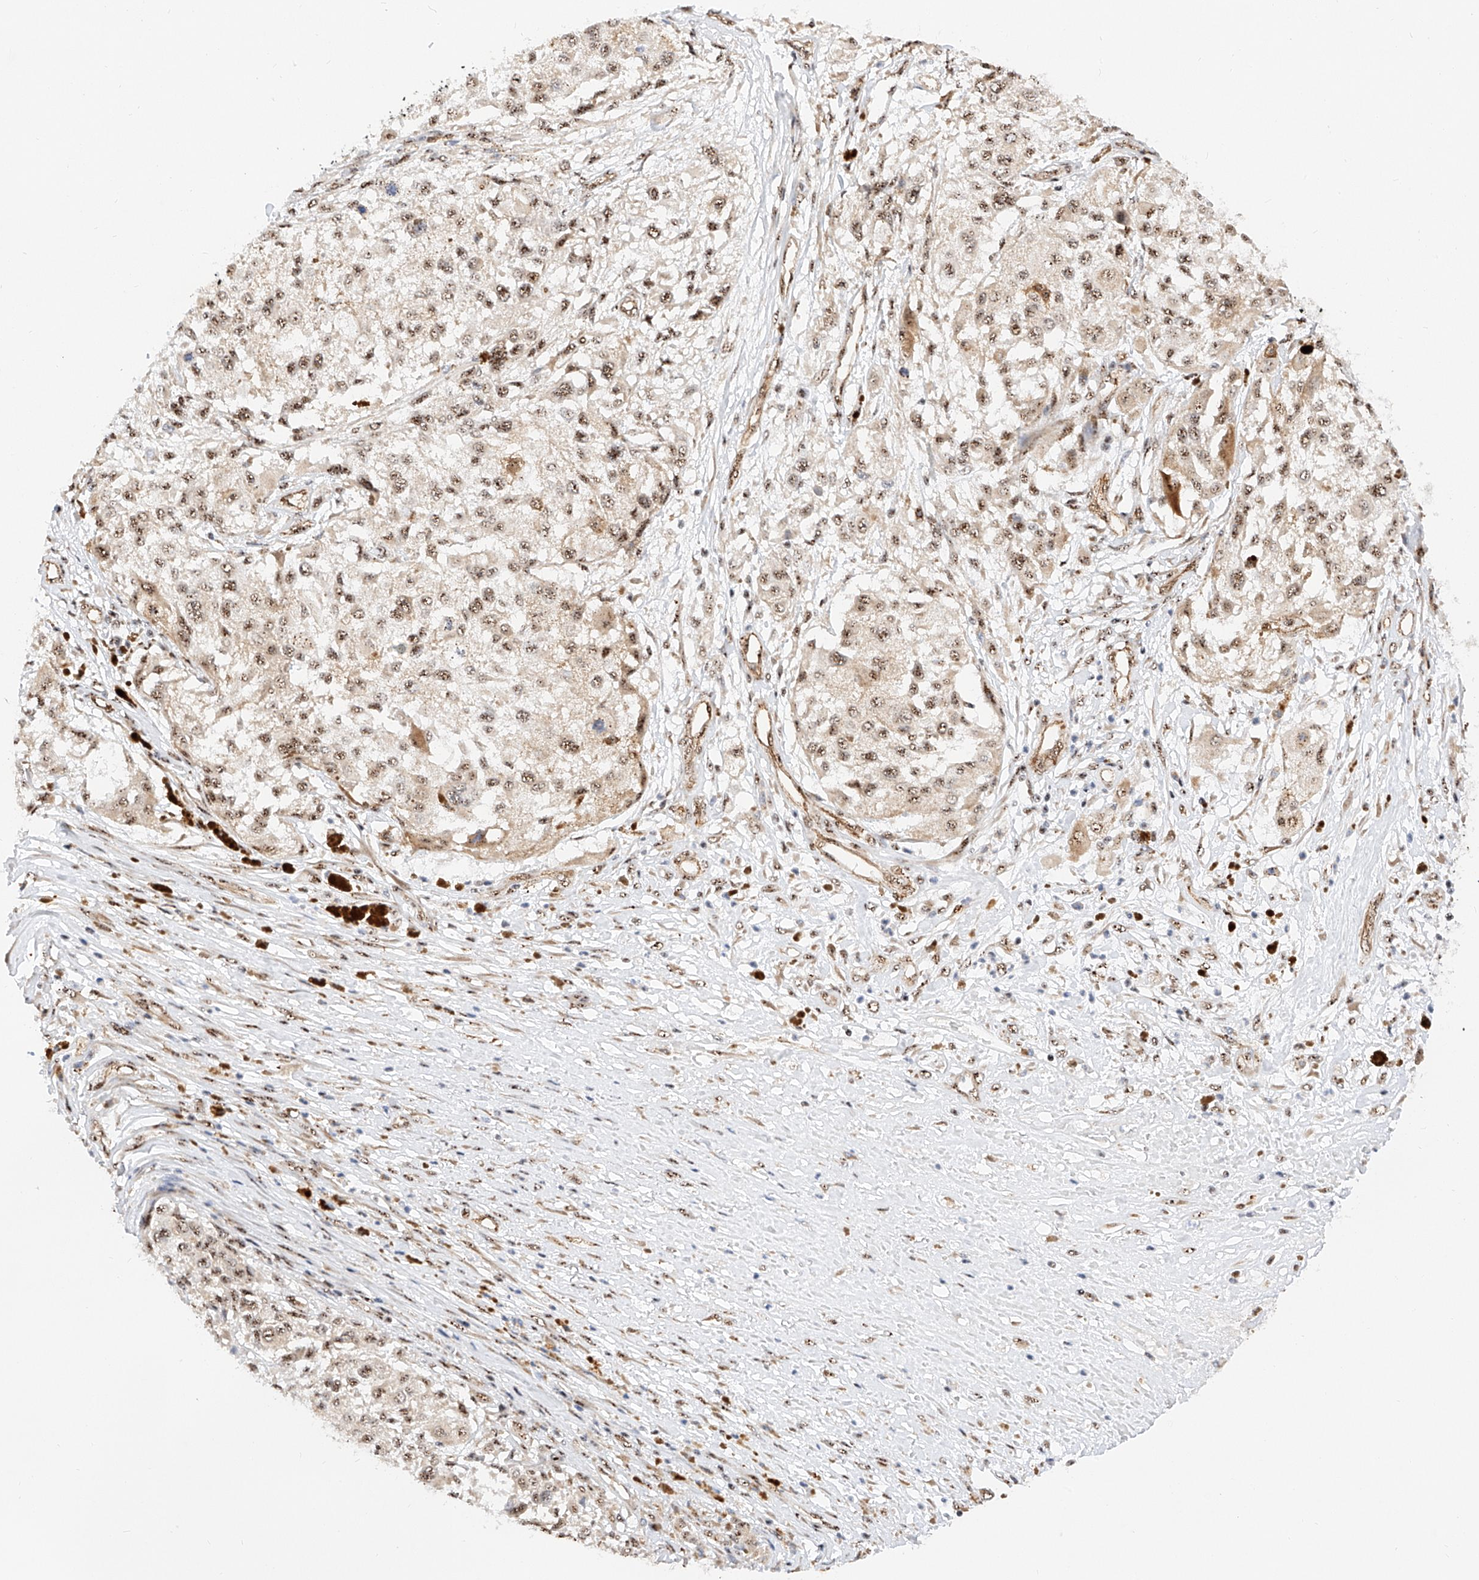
{"staining": {"intensity": "moderate", "quantity": ">75%", "location": "nuclear"}, "tissue": "melanoma", "cell_type": "Tumor cells", "image_type": "cancer", "snomed": [{"axis": "morphology", "description": "Necrosis, NOS"}, {"axis": "morphology", "description": "Malignant melanoma, NOS"}, {"axis": "topography", "description": "Skin"}], "caption": "Brown immunohistochemical staining in melanoma displays moderate nuclear positivity in about >75% of tumor cells.", "gene": "ATXN7L2", "patient": {"sex": "female", "age": 87}}